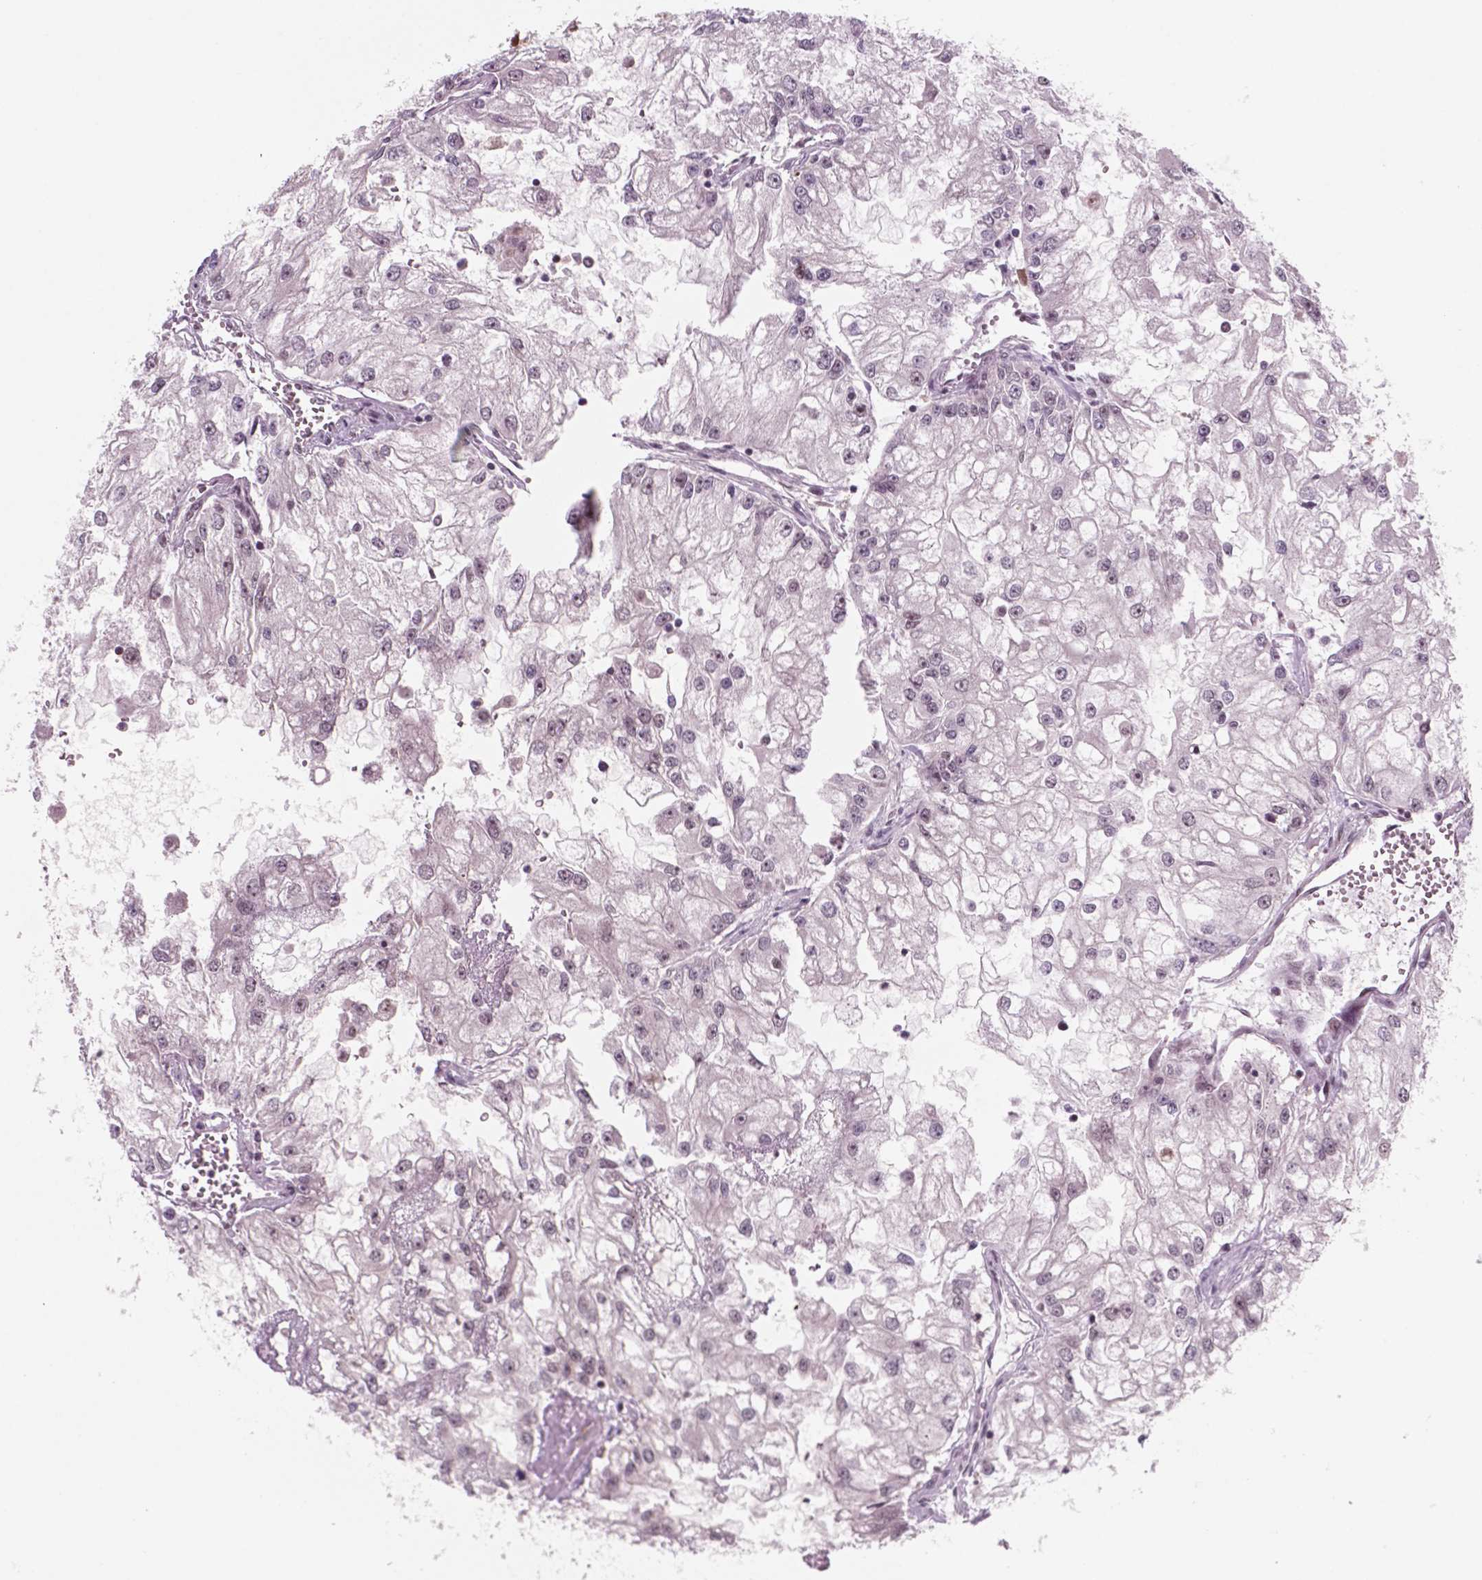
{"staining": {"intensity": "strong", "quantity": "25%-75%", "location": "nuclear"}, "tissue": "renal cancer", "cell_type": "Tumor cells", "image_type": "cancer", "snomed": [{"axis": "morphology", "description": "Adenocarcinoma, NOS"}, {"axis": "topography", "description": "Kidney"}], "caption": "Adenocarcinoma (renal) stained with a protein marker reveals strong staining in tumor cells.", "gene": "POLR2E", "patient": {"sex": "male", "age": 59}}